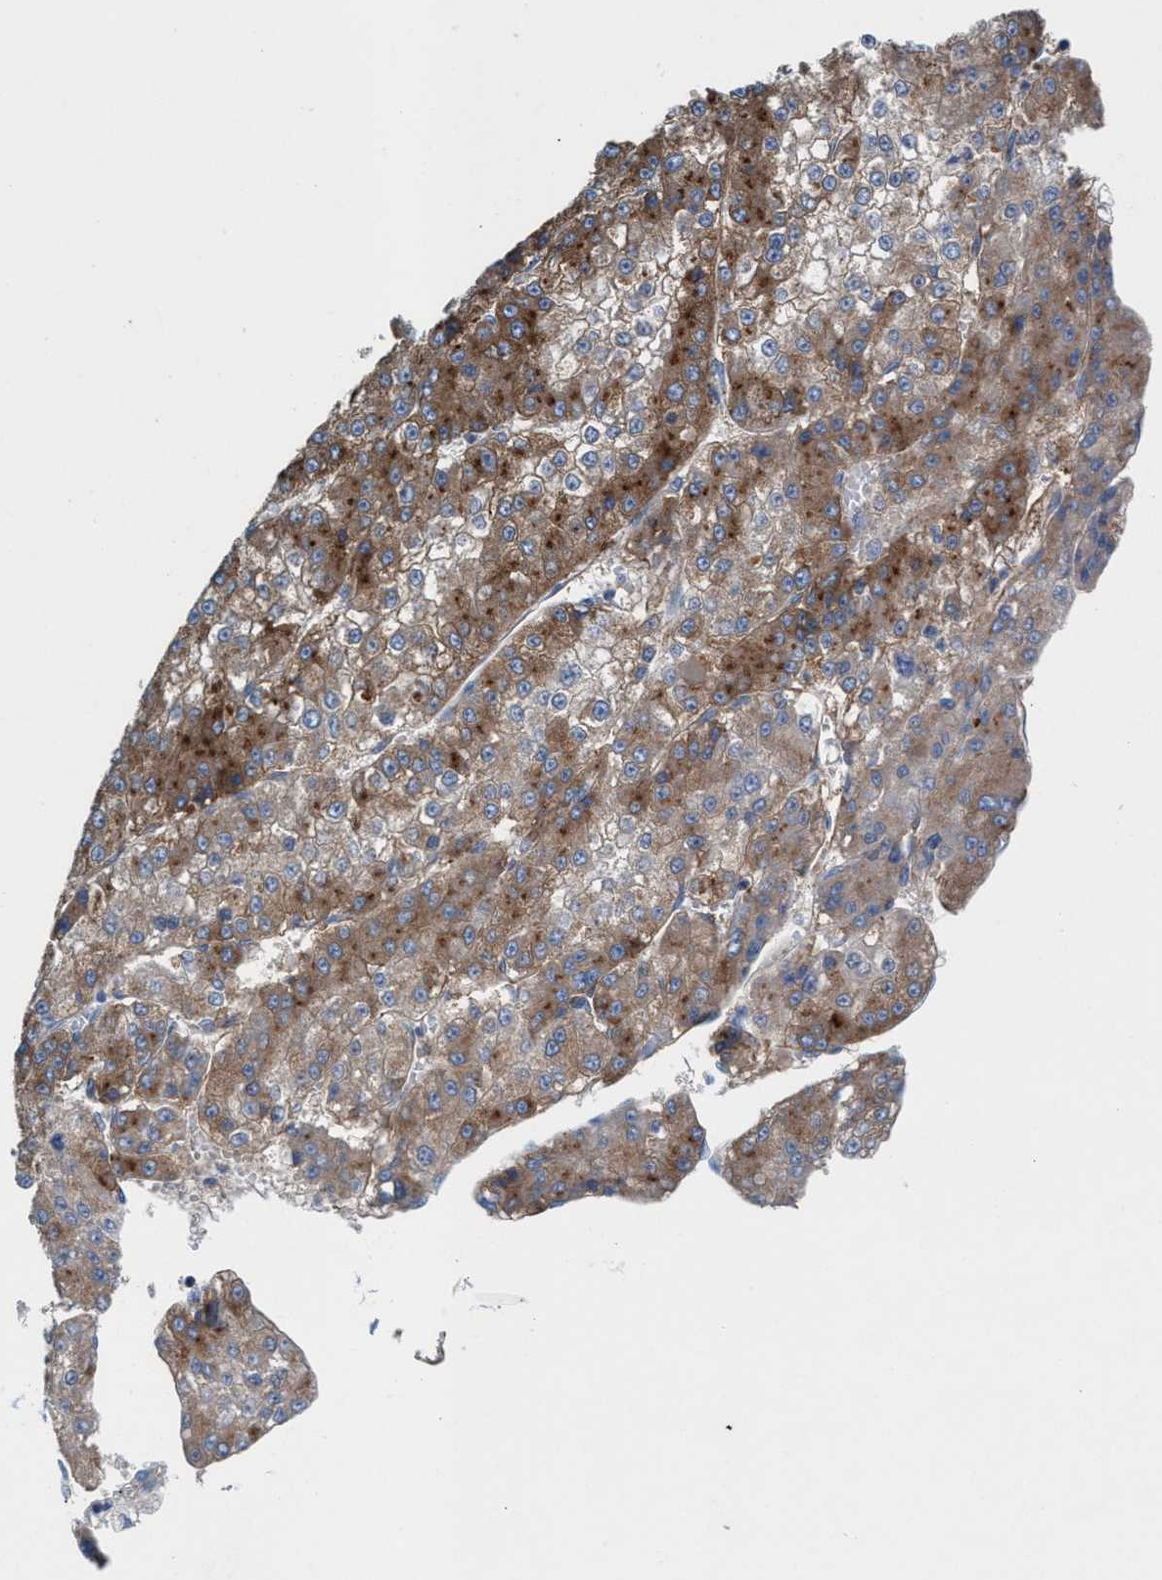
{"staining": {"intensity": "moderate", "quantity": ">75%", "location": "cytoplasmic/membranous"}, "tissue": "liver cancer", "cell_type": "Tumor cells", "image_type": "cancer", "snomed": [{"axis": "morphology", "description": "Carcinoma, Hepatocellular, NOS"}, {"axis": "topography", "description": "Liver"}], "caption": "Immunohistochemistry (IHC) image of human hepatocellular carcinoma (liver) stained for a protein (brown), which shows medium levels of moderate cytoplasmic/membranous staining in approximately >75% of tumor cells.", "gene": "NYAP1", "patient": {"sex": "female", "age": 73}}